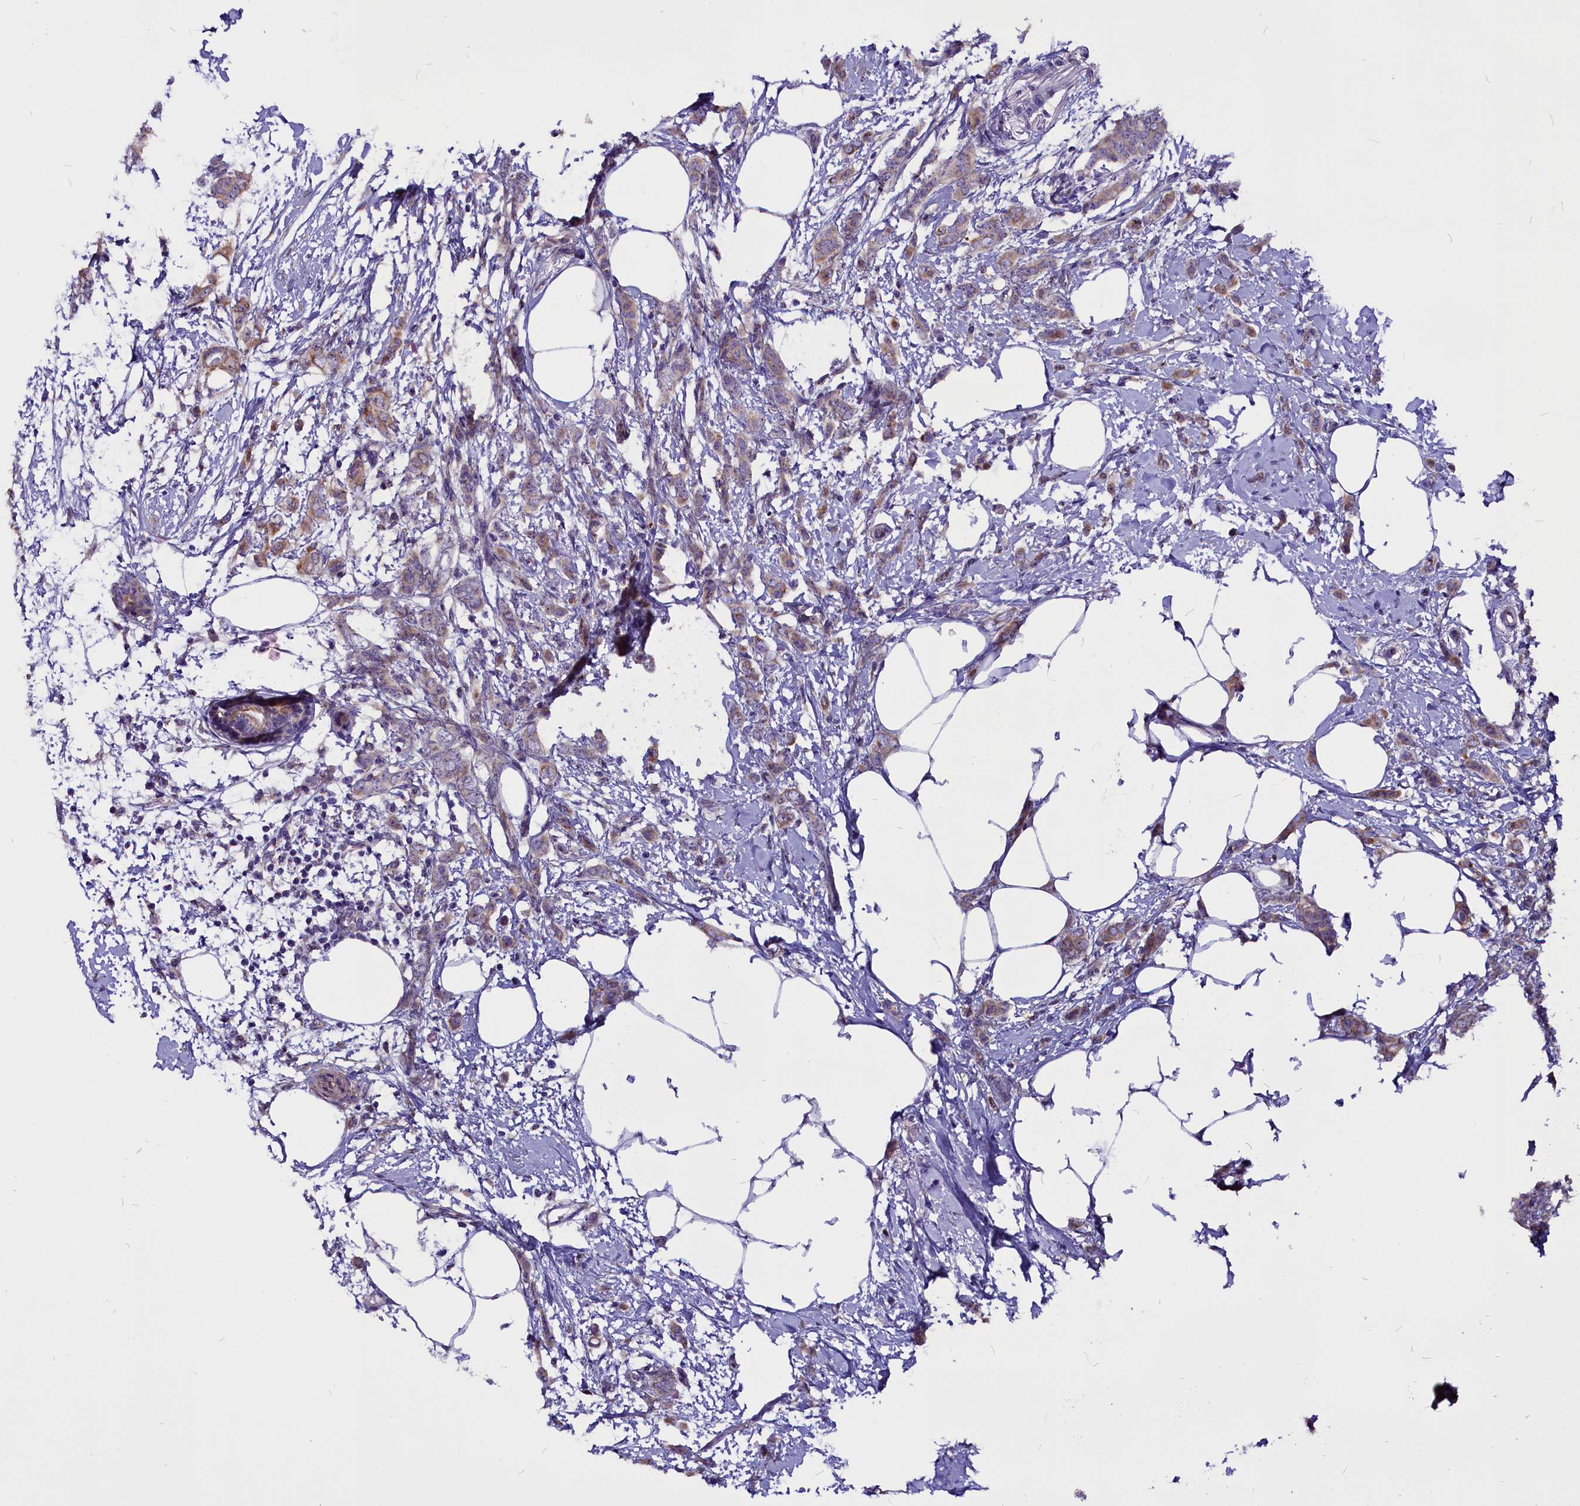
{"staining": {"intensity": "moderate", "quantity": "<25%", "location": "cytoplasmic/membranous"}, "tissue": "breast cancer", "cell_type": "Tumor cells", "image_type": "cancer", "snomed": [{"axis": "morphology", "description": "Duct carcinoma"}, {"axis": "topography", "description": "Breast"}], "caption": "A photomicrograph of human invasive ductal carcinoma (breast) stained for a protein demonstrates moderate cytoplasmic/membranous brown staining in tumor cells.", "gene": "CEP170", "patient": {"sex": "female", "age": 72}}